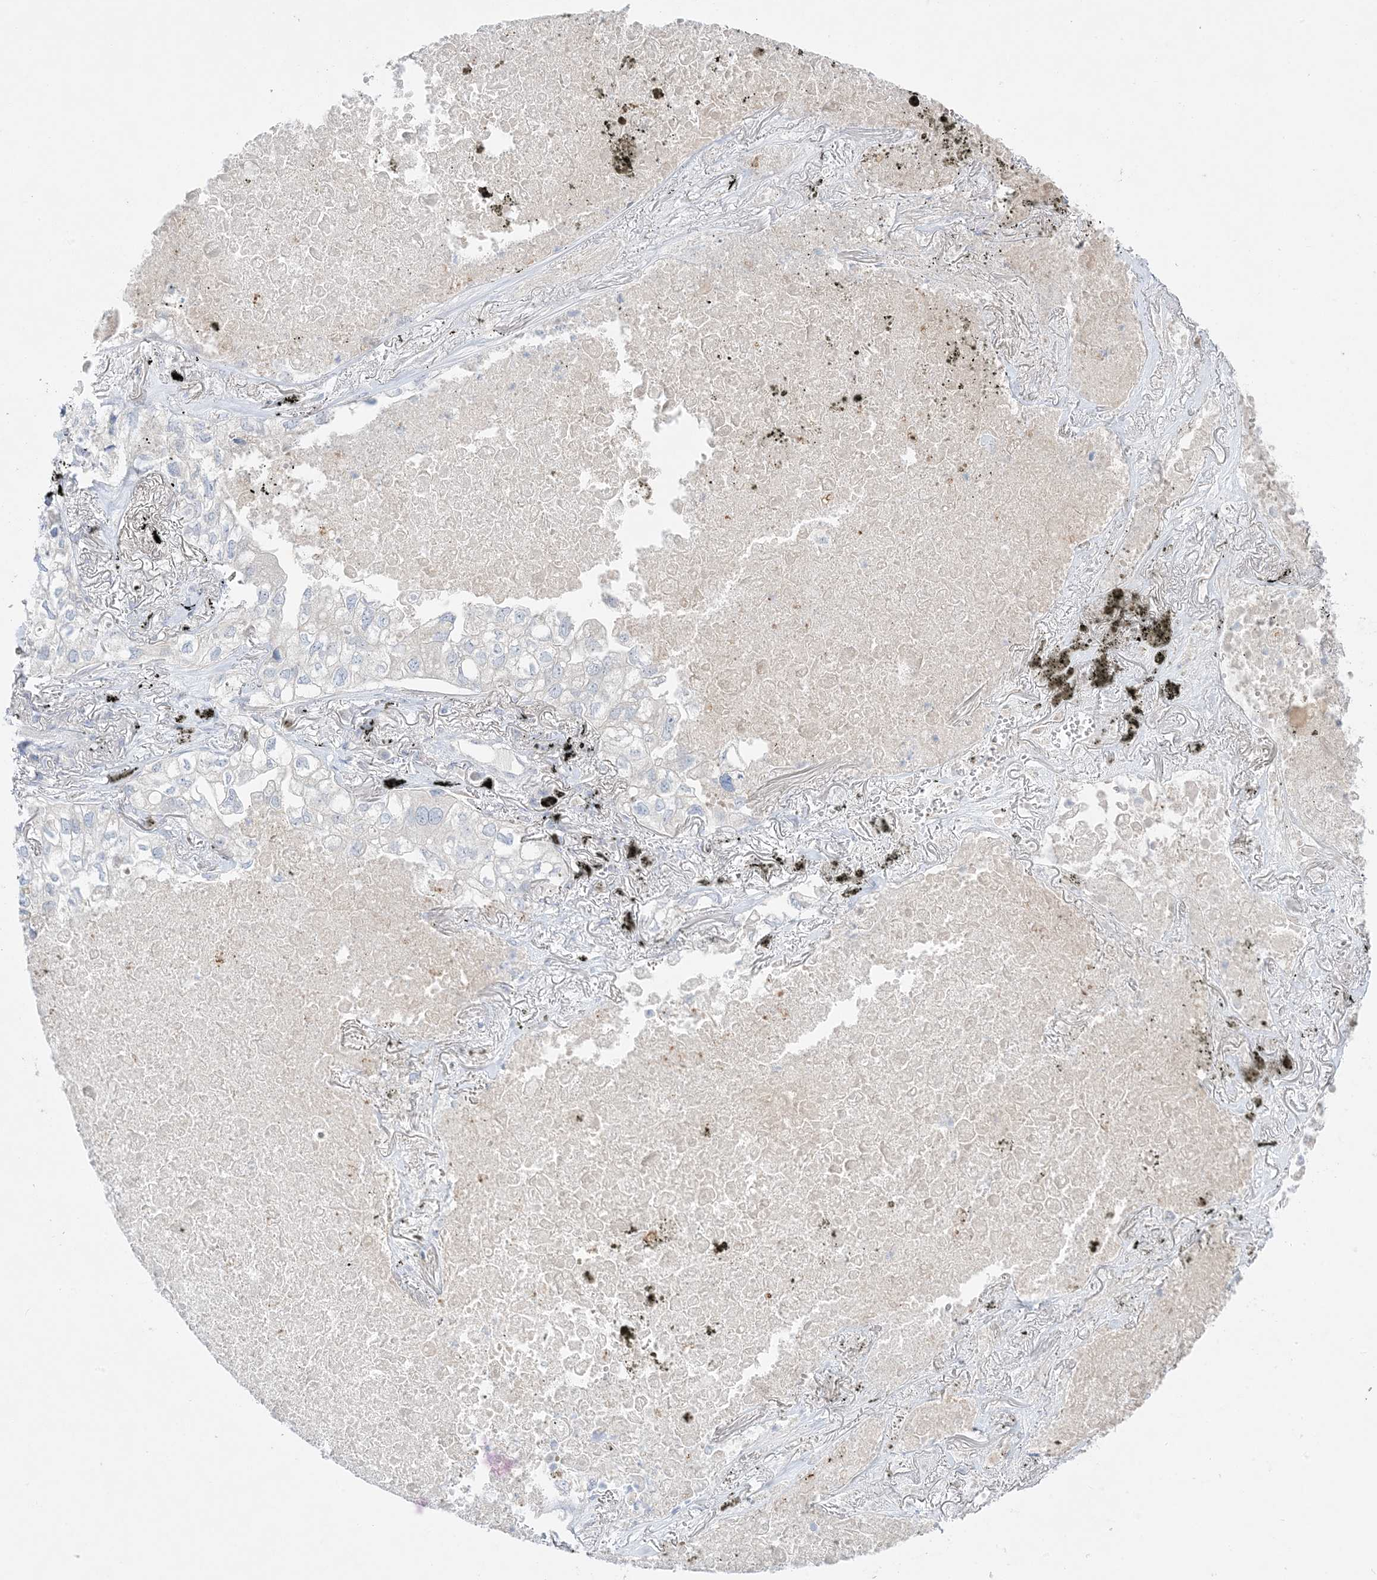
{"staining": {"intensity": "negative", "quantity": "none", "location": "none"}, "tissue": "lung cancer", "cell_type": "Tumor cells", "image_type": "cancer", "snomed": [{"axis": "morphology", "description": "Adenocarcinoma, NOS"}, {"axis": "topography", "description": "Lung"}], "caption": "There is no significant expression in tumor cells of lung cancer (adenocarcinoma).", "gene": "FAM184A", "patient": {"sex": "male", "age": 65}}